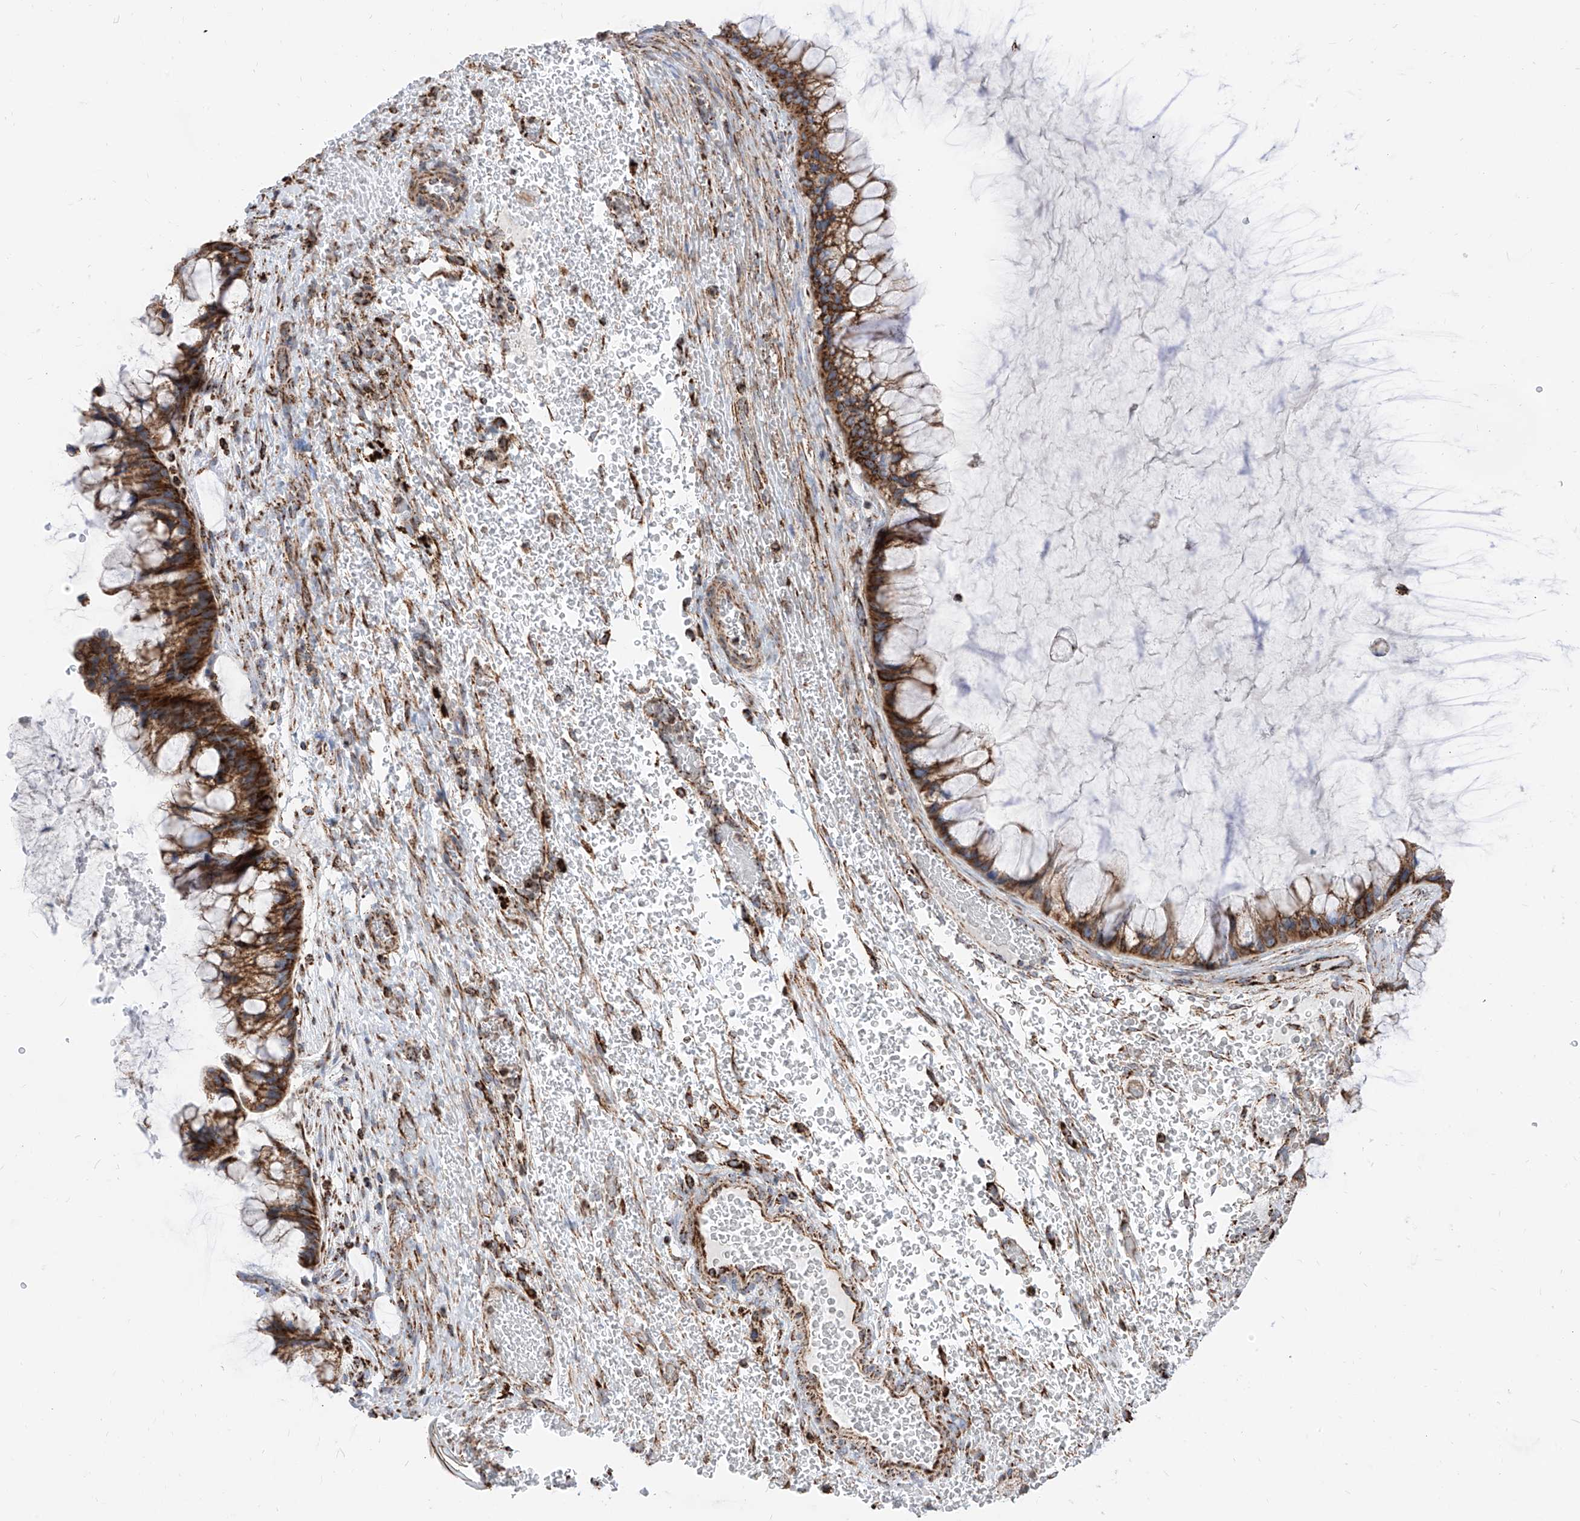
{"staining": {"intensity": "strong", "quantity": ">75%", "location": "cytoplasmic/membranous"}, "tissue": "ovarian cancer", "cell_type": "Tumor cells", "image_type": "cancer", "snomed": [{"axis": "morphology", "description": "Cystadenocarcinoma, mucinous, NOS"}, {"axis": "topography", "description": "Ovary"}], "caption": "Tumor cells display high levels of strong cytoplasmic/membranous positivity in approximately >75% of cells in ovarian mucinous cystadenocarcinoma. (brown staining indicates protein expression, while blue staining denotes nuclei).", "gene": "COX5B", "patient": {"sex": "female", "age": 37}}